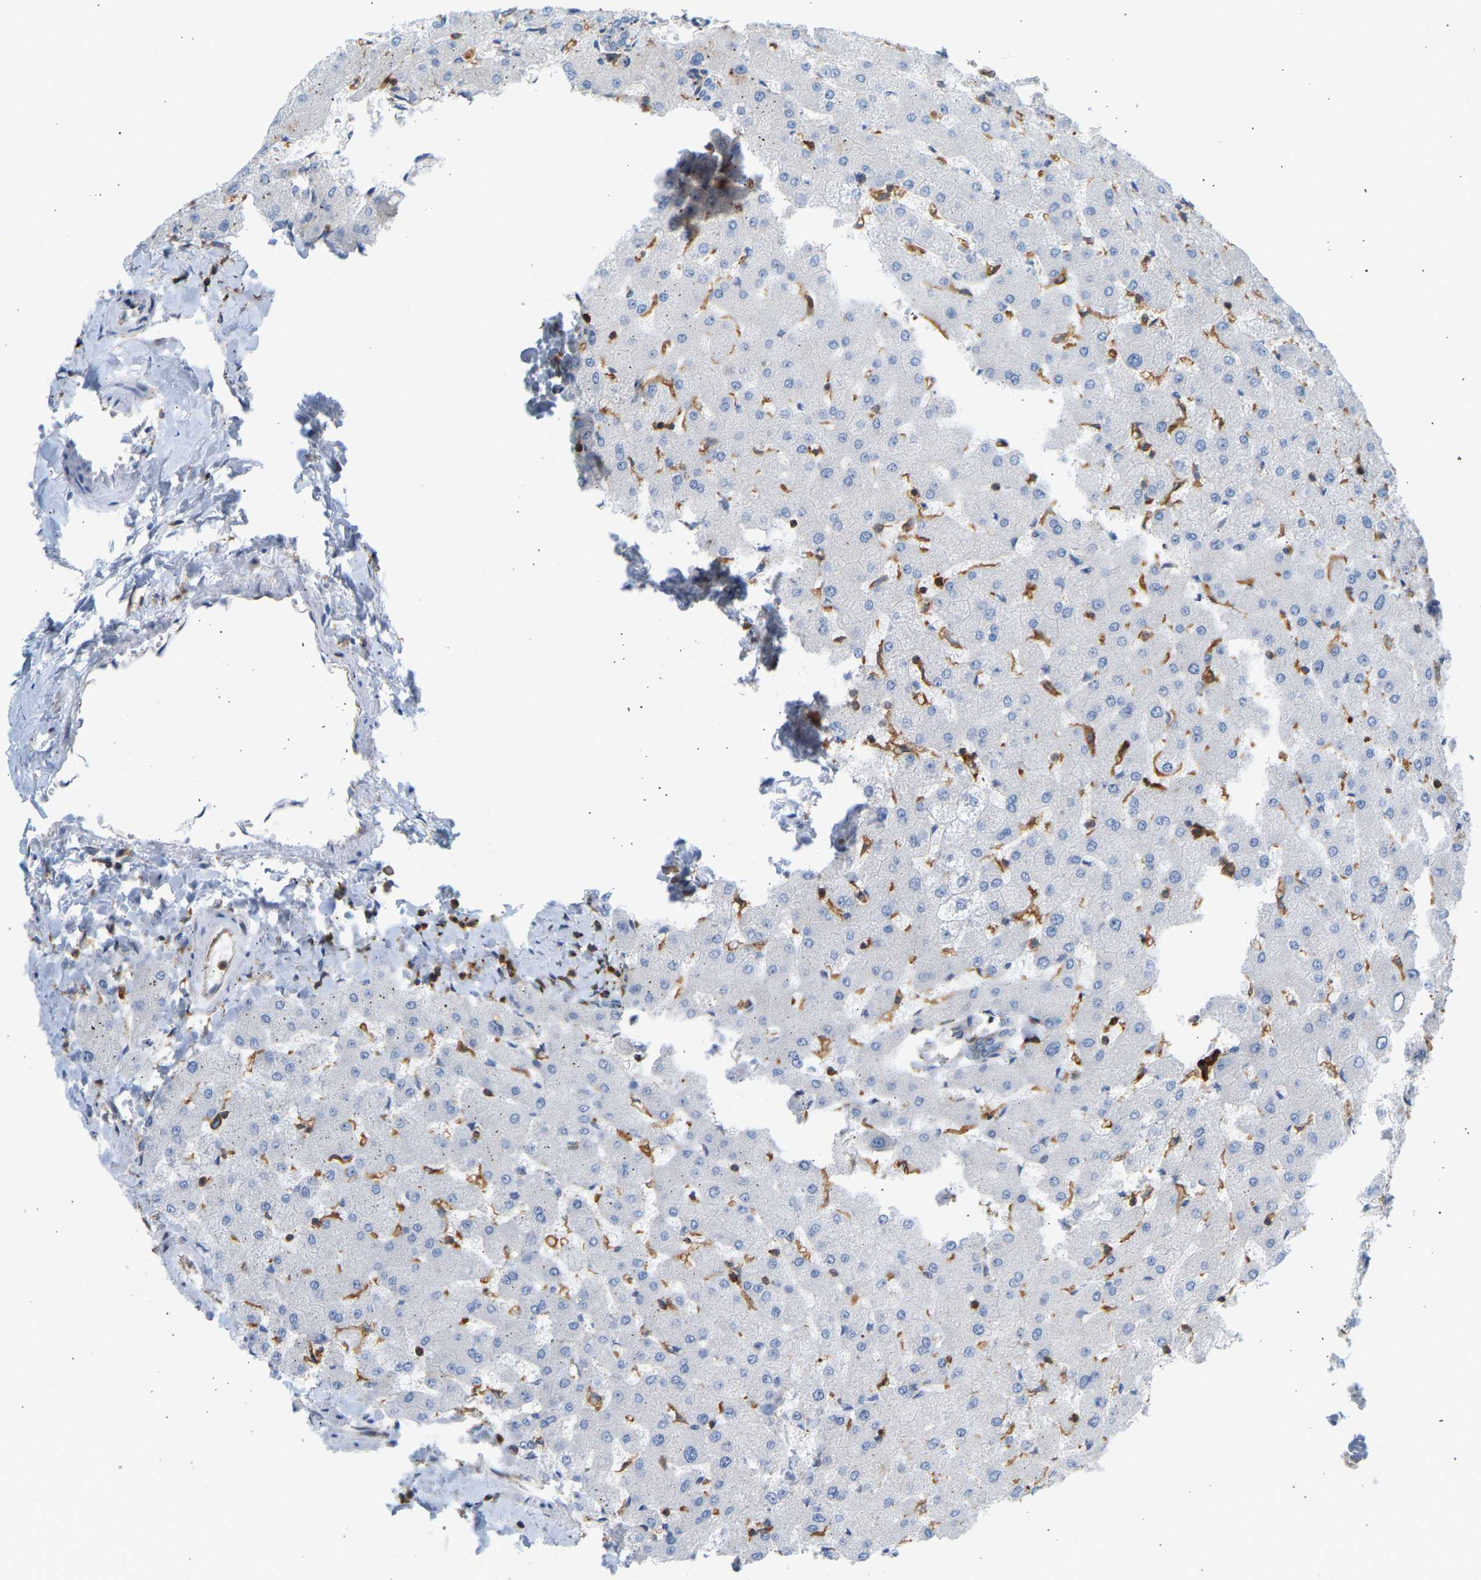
{"staining": {"intensity": "negative", "quantity": "none", "location": "none"}, "tissue": "liver", "cell_type": "Cholangiocytes", "image_type": "normal", "snomed": [{"axis": "morphology", "description": "Normal tissue, NOS"}, {"axis": "topography", "description": "Liver"}], "caption": "This photomicrograph is of unremarkable liver stained with immunohistochemistry (IHC) to label a protein in brown with the nuclei are counter-stained blue. There is no expression in cholangiocytes. (DAB (3,3'-diaminobenzidine) immunohistochemistry (IHC) with hematoxylin counter stain).", "gene": "FNBP1", "patient": {"sex": "female", "age": 63}}